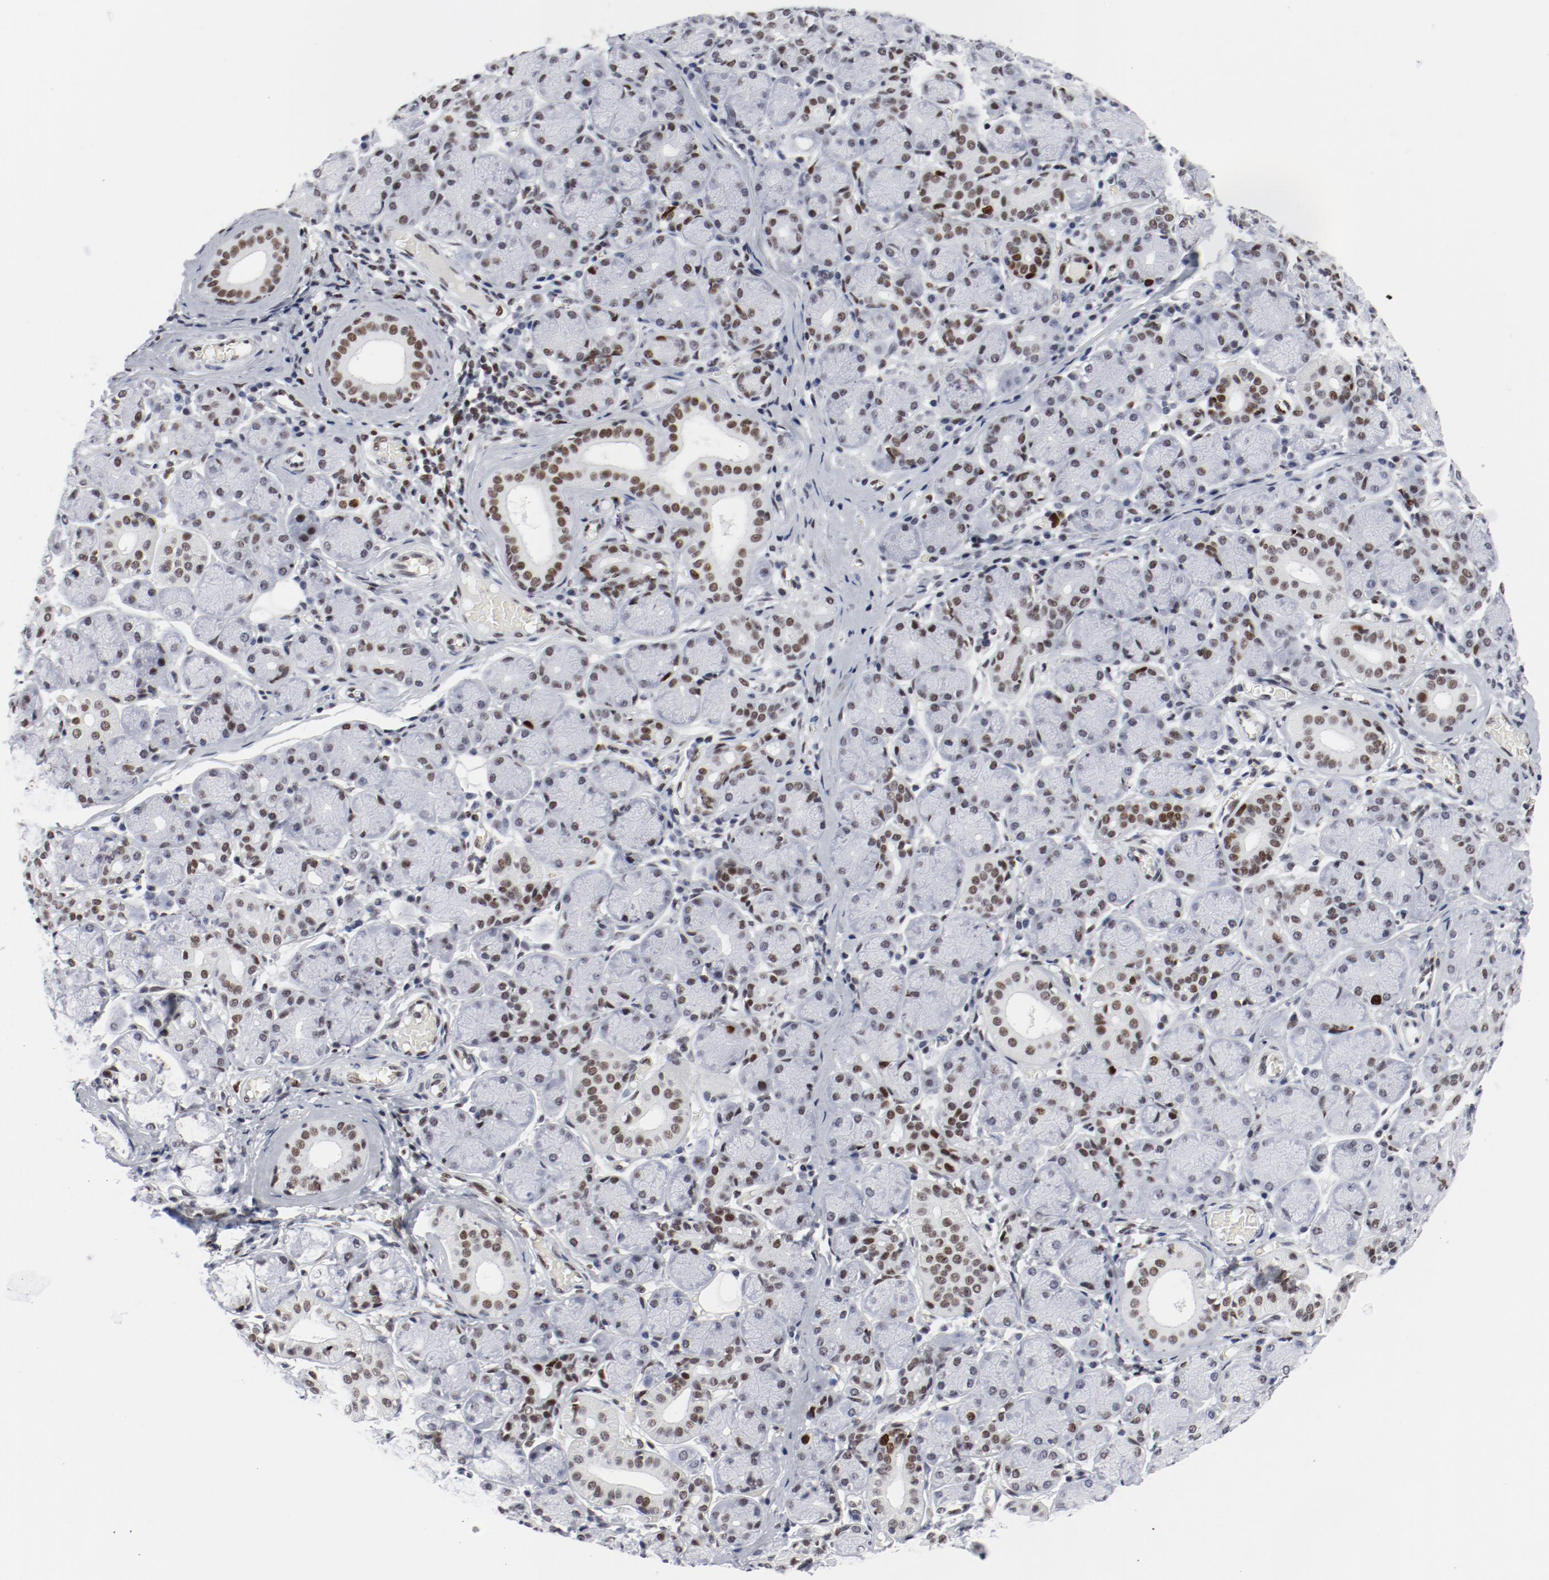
{"staining": {"intensity": "strong", "quantity": ">75%", "location": "nuclear"}, "tissue": "salivary gland", "cell_type": "Glandular cells", "image_type": "normal", "snomed": [{"axis": "morphology", "description": "Normal tissue, NOS"}, {"axis": "topography", "description": "Salivary gland"}], "caption": "An immunohistochemistry image of unremarkable tissue is shown. Protein staining in brown shows strong nuclear positivity in salivary gland within glandular cells. Ihc stains the protein in brown and the nuclei are stained blue.", "gene": "POLD1", "patient": {"sex": "female", "age": 24}}